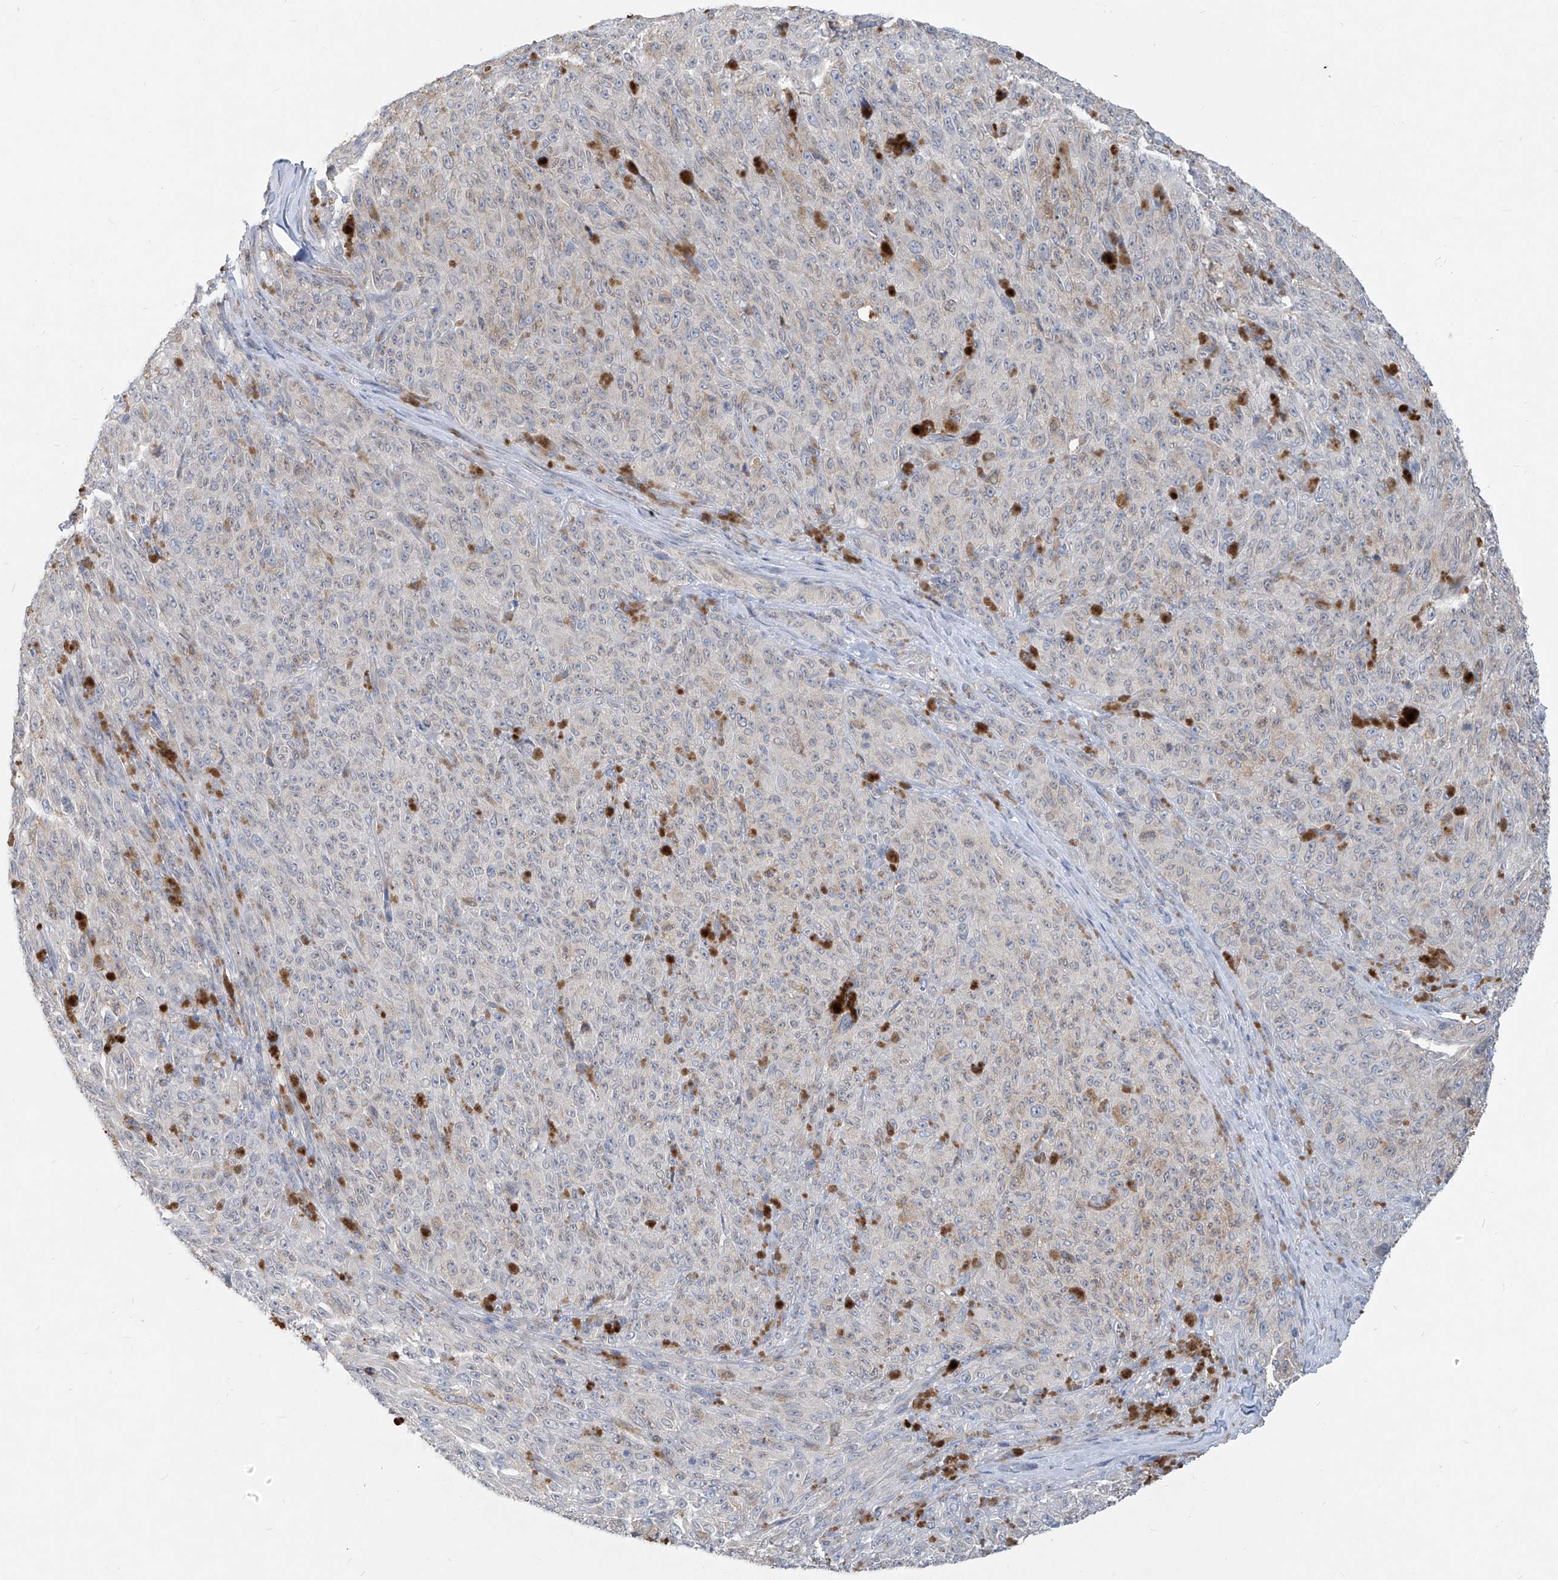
{"staining": {"intensity": "negative", "quantity": "none", "location": "none"}, "tissue": "melanoma", "cell_type": "Tumor cells", "image_type": "cancer", "snomed": [{"axis": "morphology", "description": "Malignant melanoma, NOS"}, {"axis": "topography", "description": "Skin"}], "caption": "The histopathology image shows no staining of tumor cells in melanoma.", "gene": "KRTAP25-1", "patient": {"sex": "female", "age": 82}}